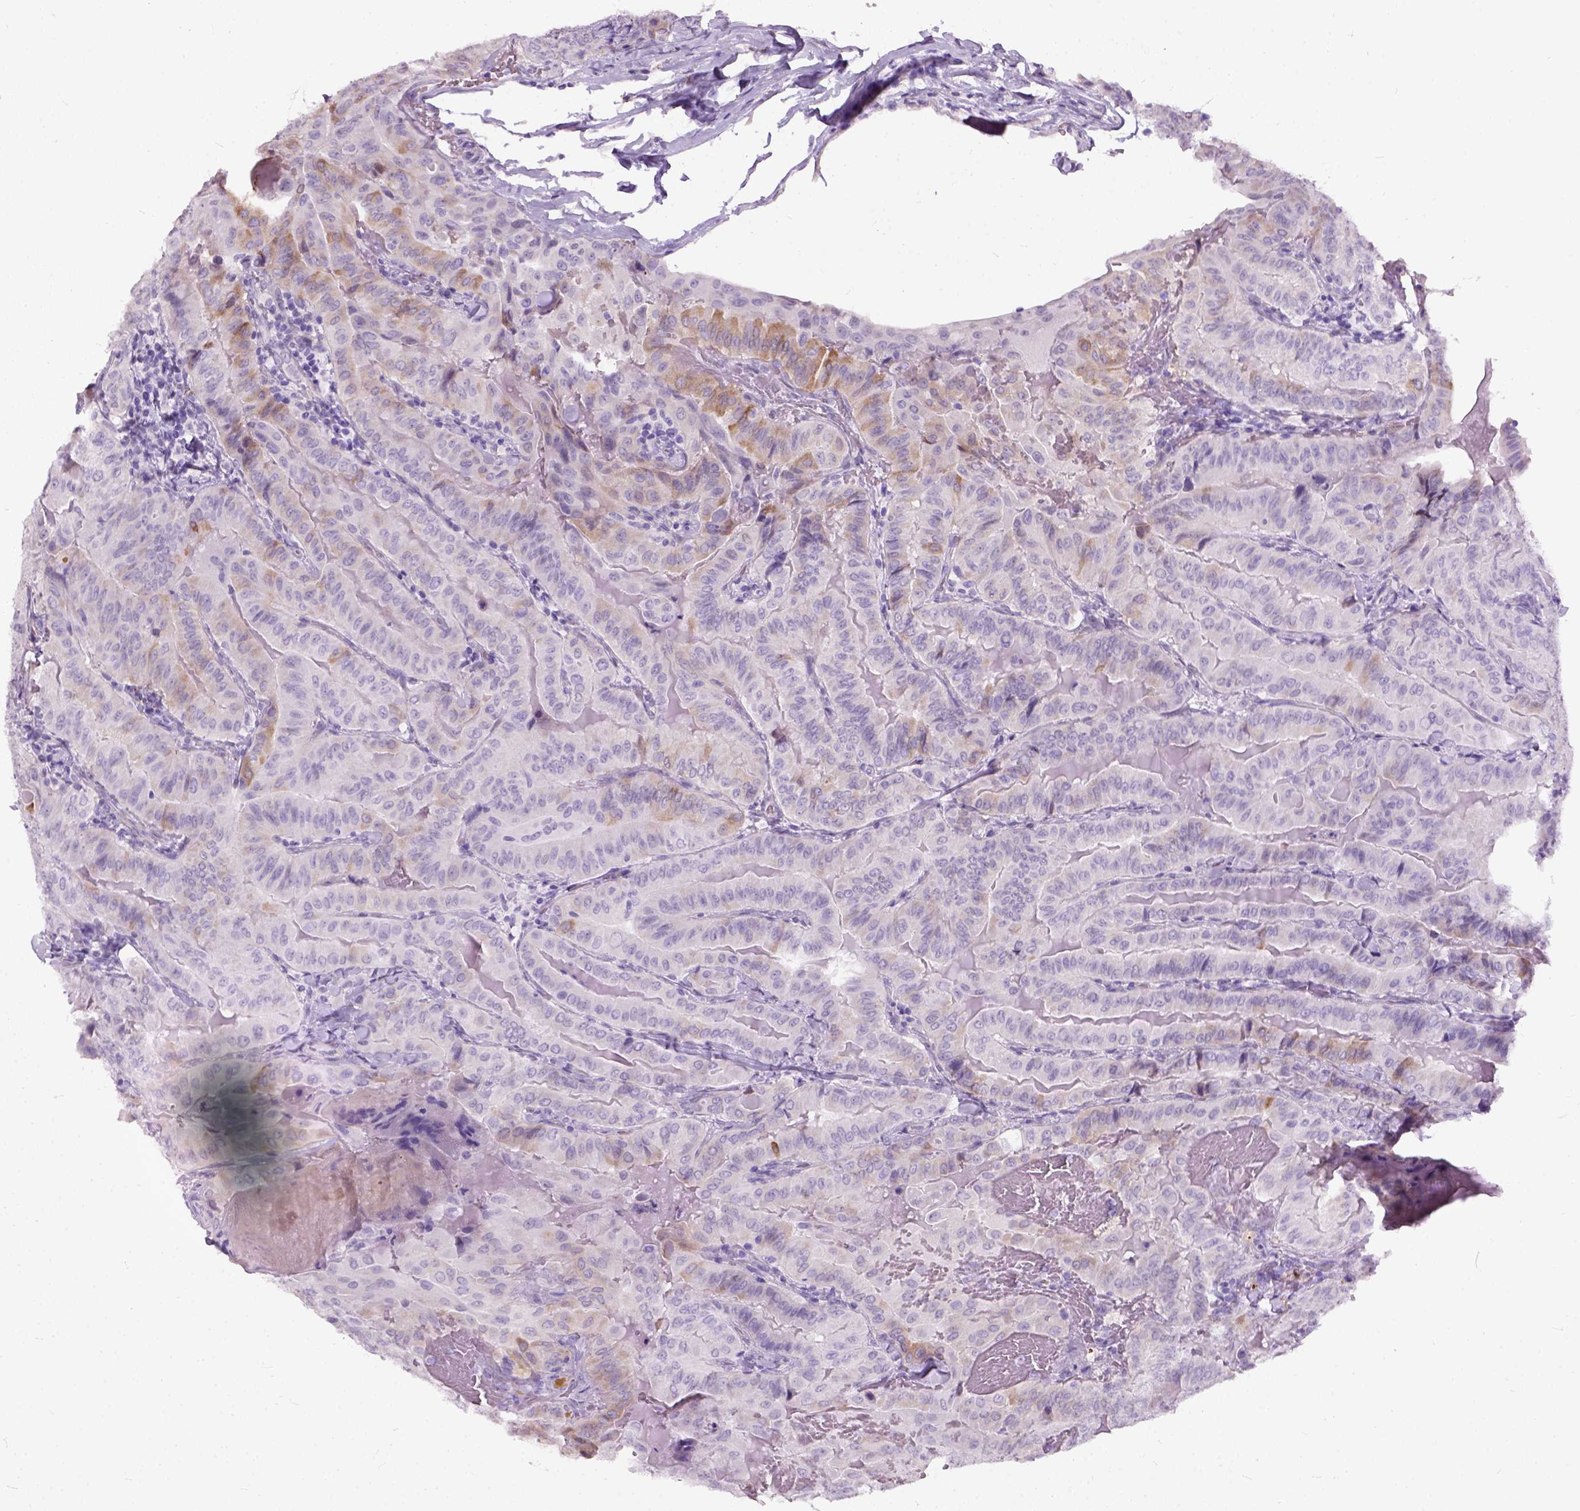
{"staining": {"intensity": "weak", "quantity": "<25%", "location": "cytoplasmic/membranous"}, "tissue": "thyroid cancer", "cell_type": "Tumor cells", "image_type": "cancer", "snomed": [{"axis": "morphology", "description": "Papillary adenocarcinoma, NOS"}, {"axis": "topography", "description": "Thyroid gland"}], "caption": "Human papillary adenocarcinoma (thyroid) stained for a protein using immunohistochemistry (IHC) demonstrates no expression in tumor cells.", "gene": "AXDND1", "patient": {"sex": "female", "age": 68}}